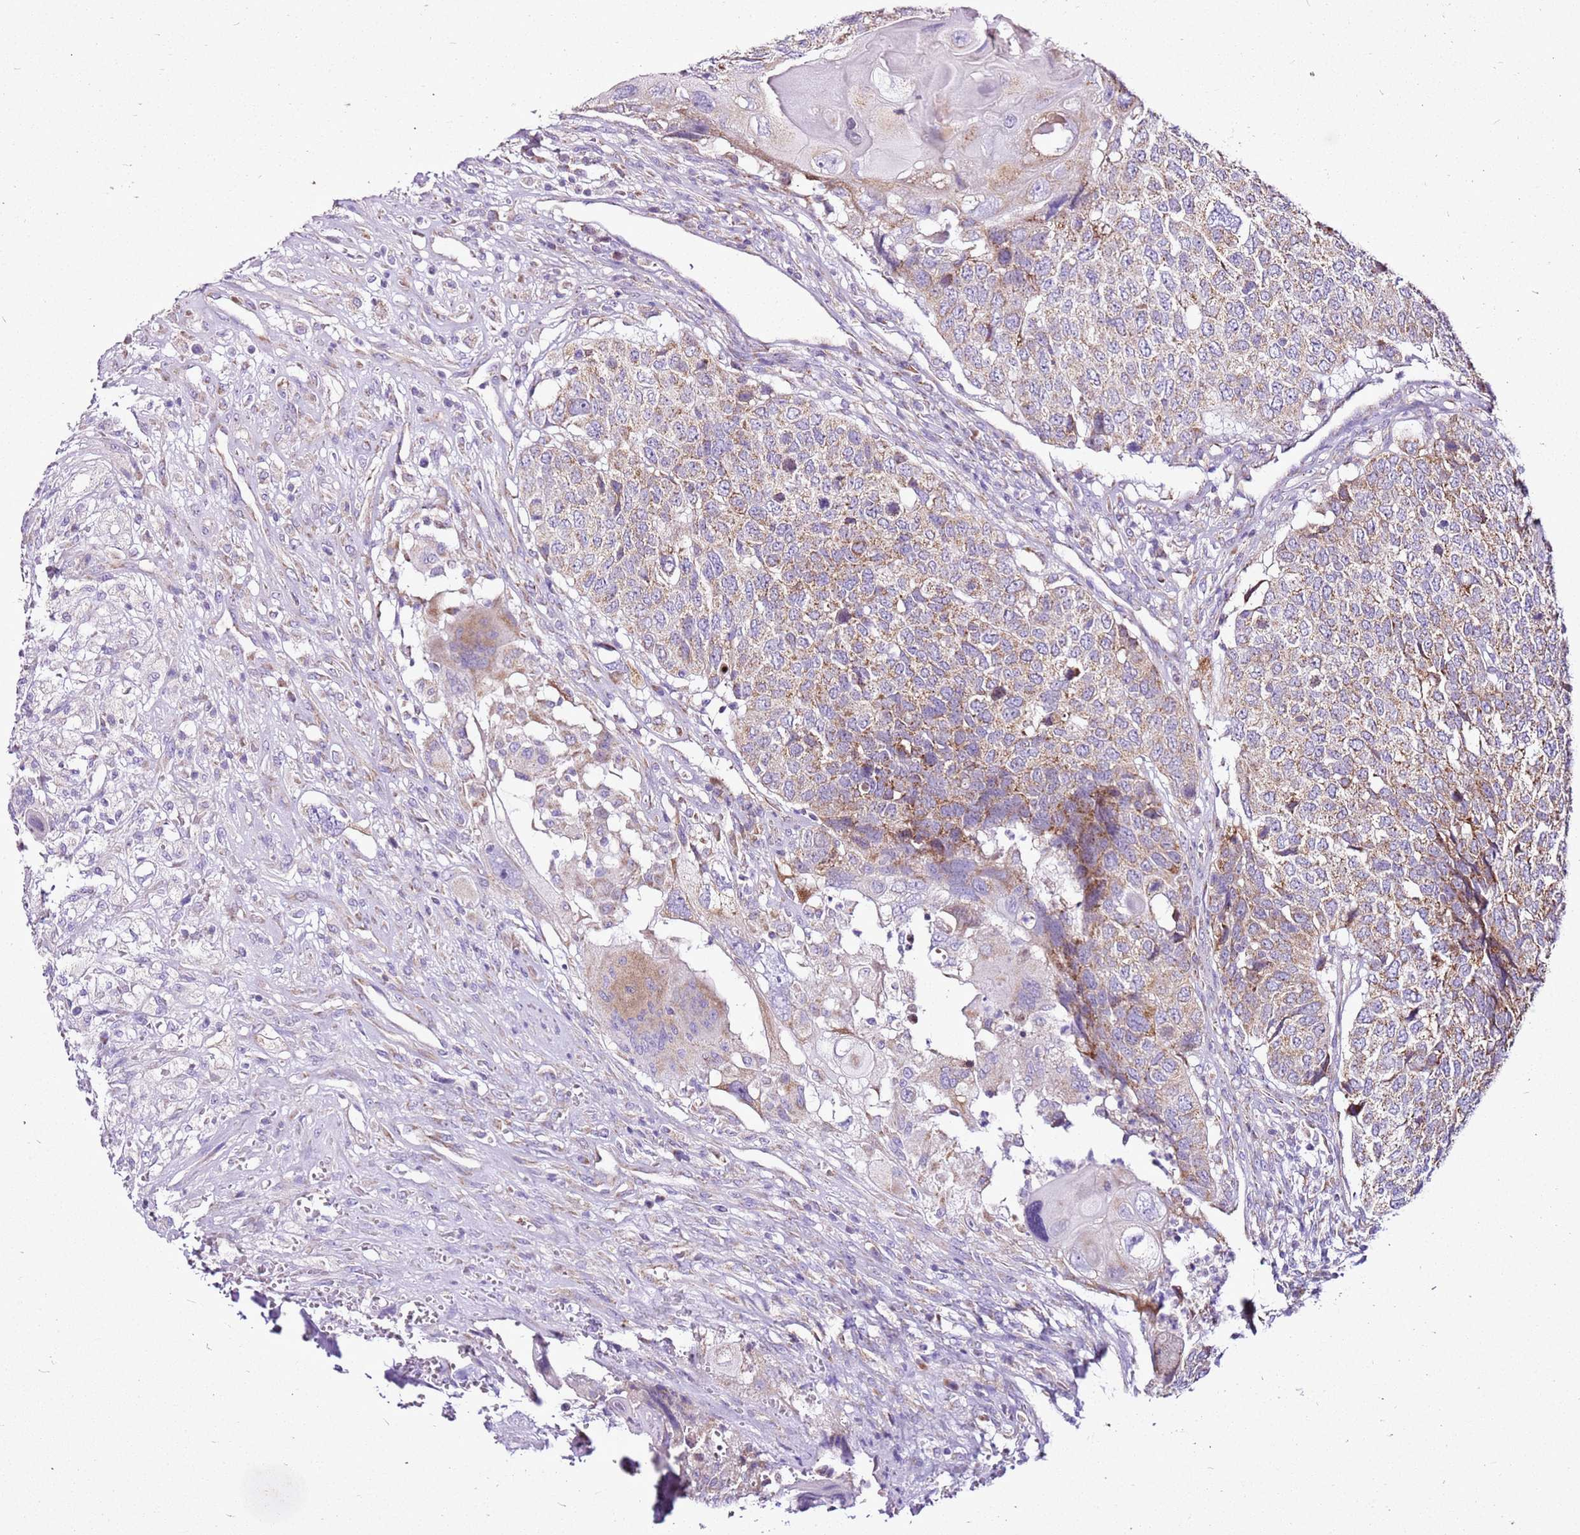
{"staining": {"intensity": "moderate", "quantity": ">75%", "location": "cytoplasmic/membranous"}, "tissue": "head and neck cancer", "cell_type": "Tumor cells", "image_type": "cancer", "snomed": [{"axis": "morphology", "description": "Squamous cell carcinoma, NOS"}, {"axis": "topography", "description": "Head-Neck"}], "caption": "Protein expression analysis of head and neck cancer exhibits moderate cytoplasmic/membranous expression in approximately >75% of tumor cells. The staining was performed using DAB, with brown indicating positive protein expression. Nuclei are stained blue with hematoxylin.", "gene": "MRPL36", "patient": {"sex": "male", "age": 66}}